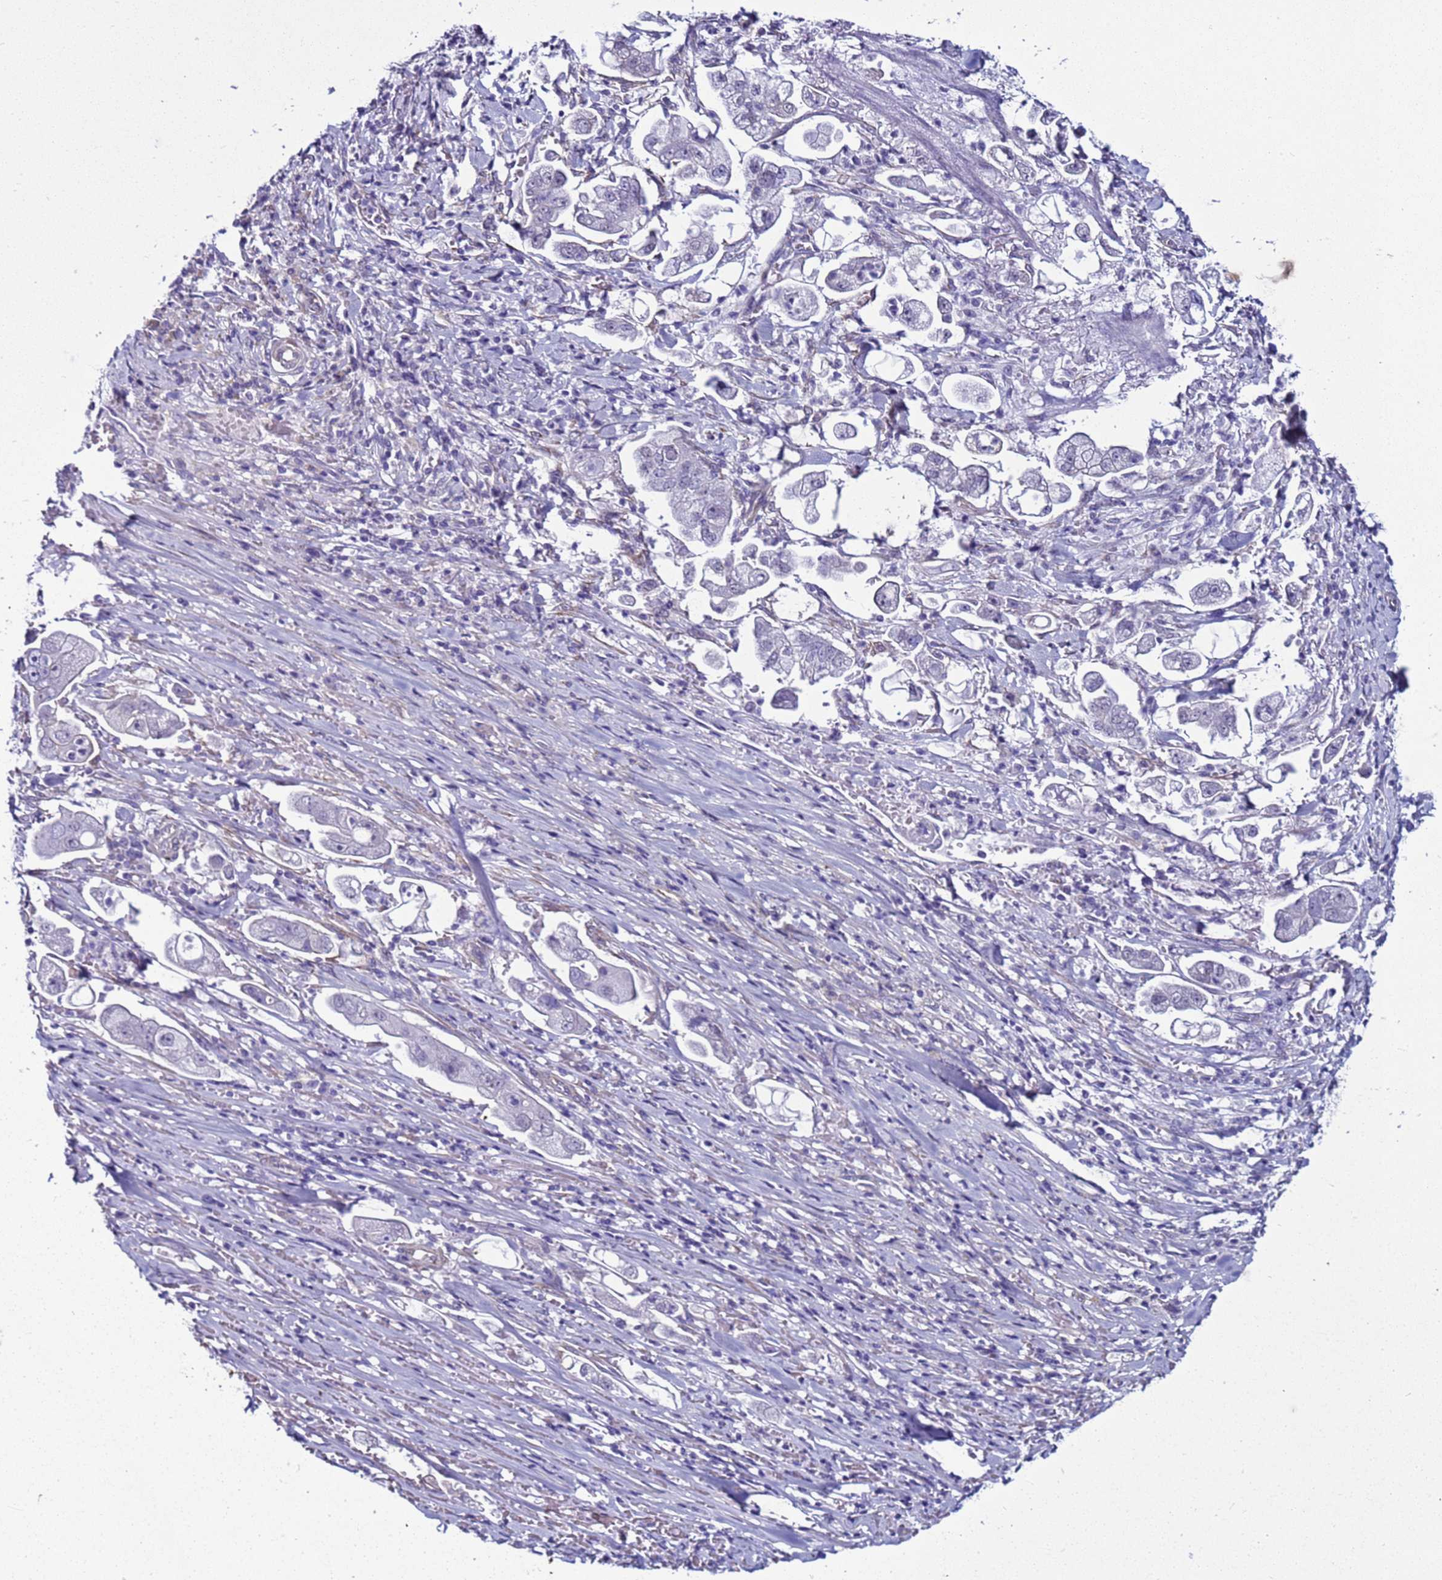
{"staining": {"intensity": "negative", "quantity": "none", "location": "none"}, "tissue": "stomach cancer", "cell_type": "Tumor cells", "image_type": "cancer", "snomed": [{"axis": "morphology", "description": "Adenocarcinoma, NOS"}, {"axis": "topography", "description": "Stomach"}], "caption": "DAB (3,3'-diaminobenzidine) immunohistochemical staining of human stomach cancer (adenocarcinoma) demonstrates no significant positivity in tumor cells. The staining is performed using DAB (3,3'-diaminobenzidine) brown chromogen with nuclei counter-stained in using hematoxylin.", "gene": "LRRC10B", "patient": {"sex": "male", "age": 62}}